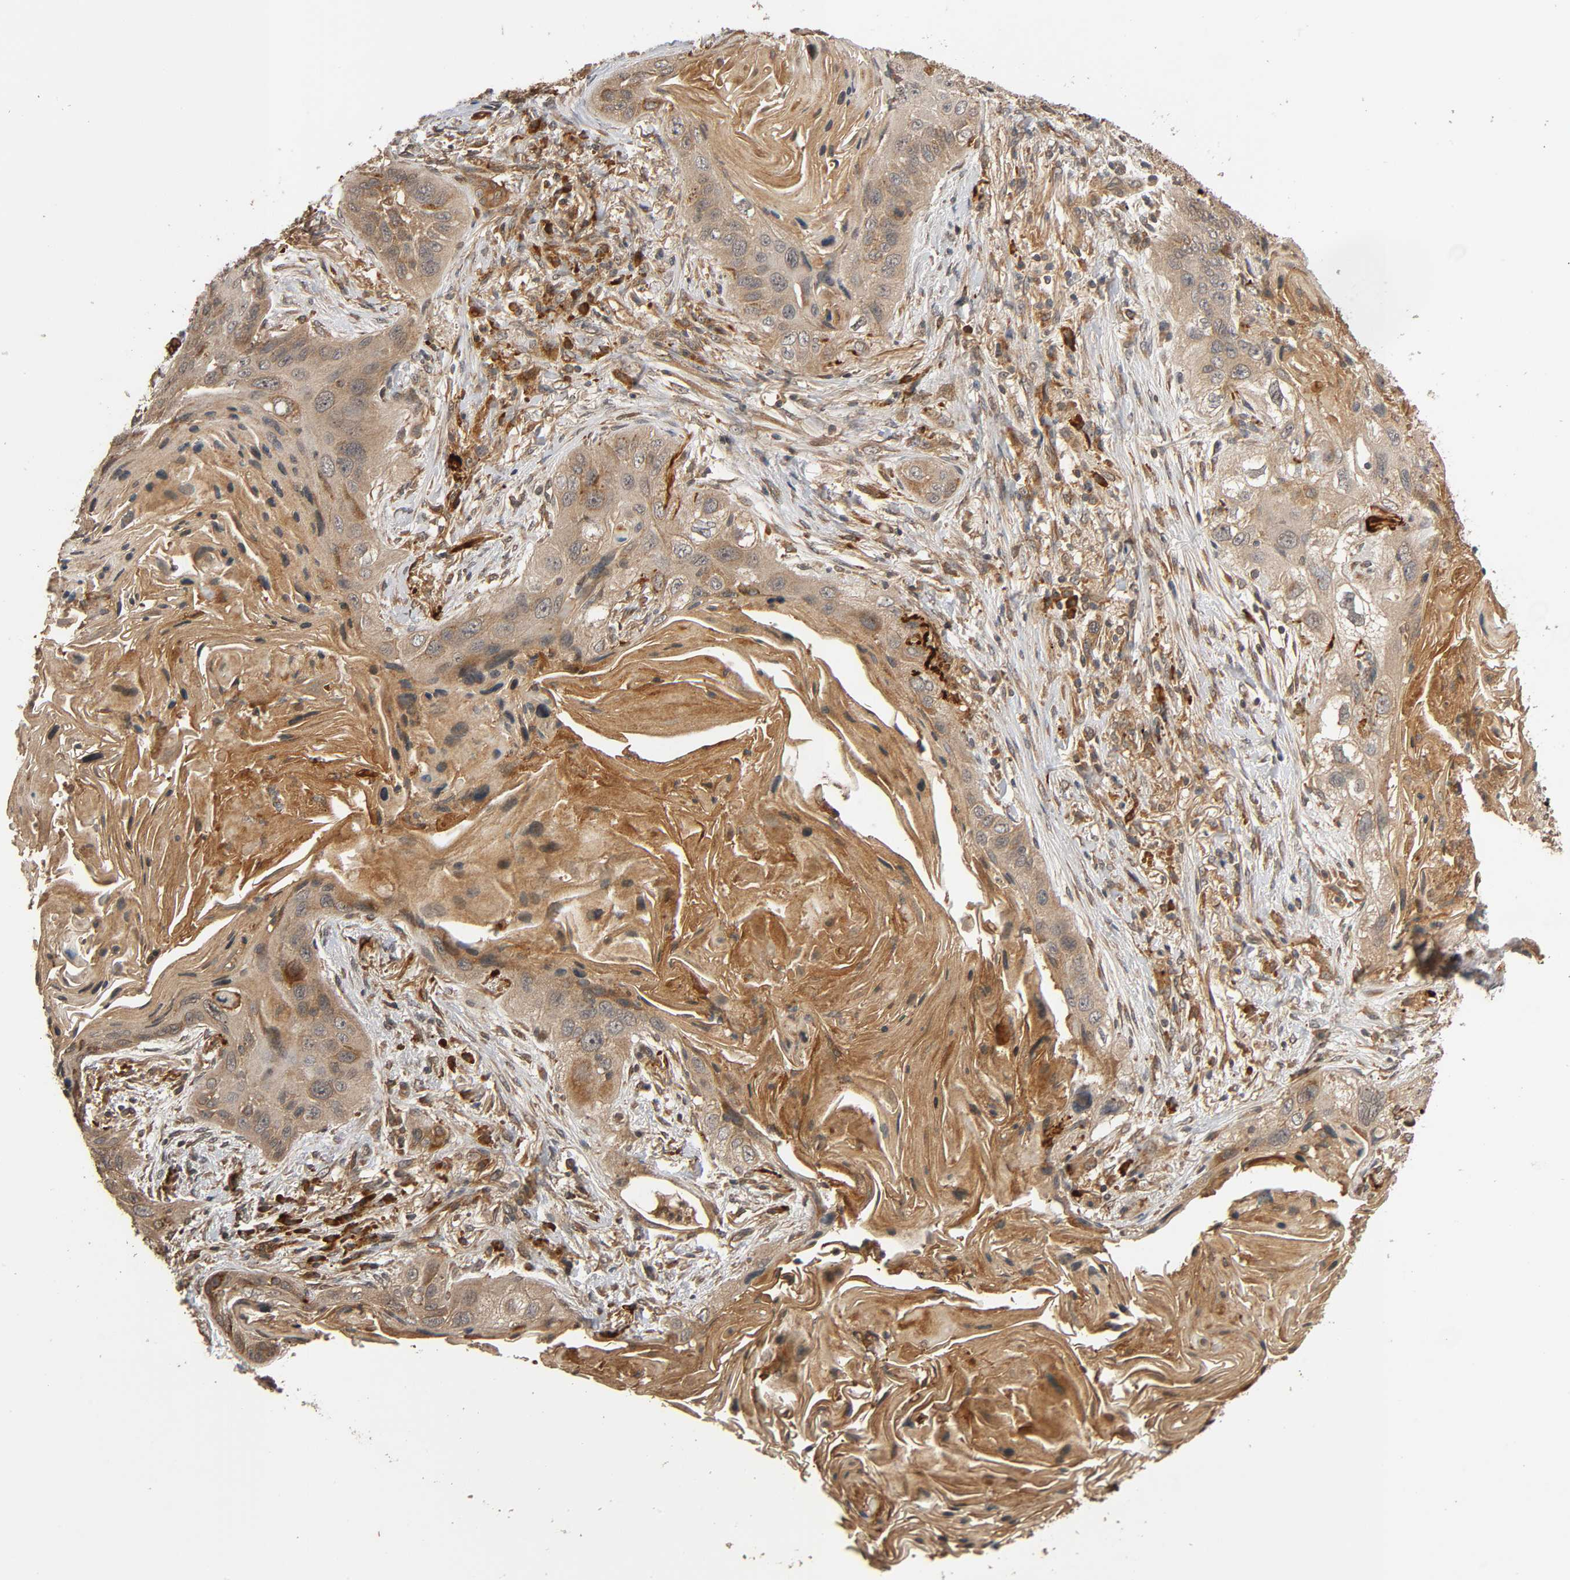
{"staining": {"intensity": "moderate", "quantity": ">75%", "location": "cytoplasmic/membranous"}, "tissue": "lung cancer", "cell_type": "Tumor cells", "image_type": "cancer", "snomed": [{"axis": "morphology", "description": "Squamous cell carcinoma, NOS"}, {"axis": "topography", "description": "Lung"}], "caption": "Immunohistochemistry of squamous cell carcinoma (lung) demonstrates medium levels of moderate cytoplasmic/membranous expression in about >75% of tumor cells.", "gene": "MAP3K8", "patient": {"sex": "female", "age": 67}}